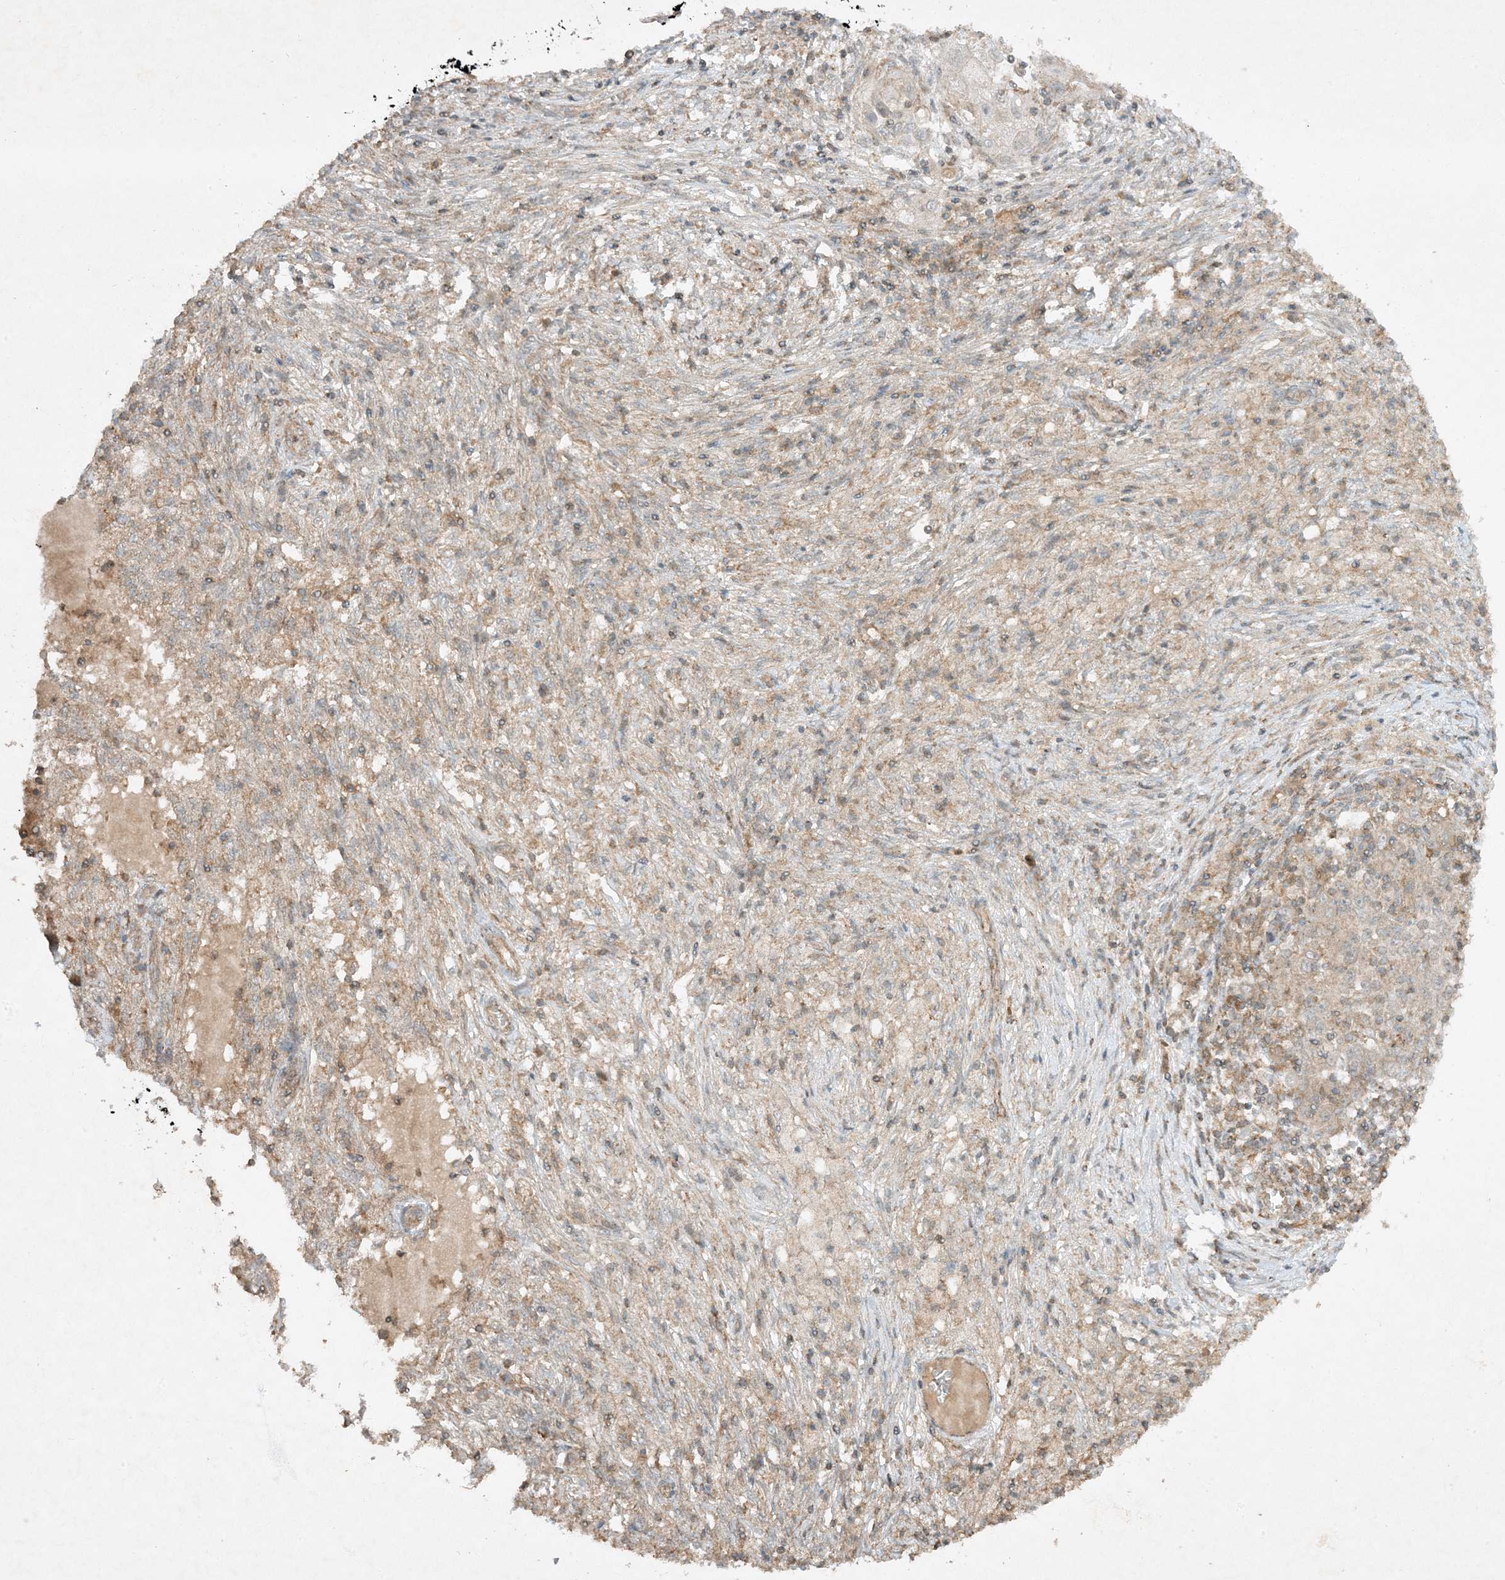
{"staining": {"intensity": "negative", "quantity": "none", "location": "none"}, "tissue": "ovarian cancer", "cell_type": "Tumor cells", "image_type": "cancer", "snomed": [{"axis": "morphology", "description": "Carcinoma, endometroid"}, {"axis": "topography", "description": "Ovary"}], "caption": "Immunohistochemistry (IHC) histopathology image of ovarian cancer stained for a protein (brown), which demonstrates no positivity in tumor cells.", "gene": "XRN1", "patient": {"sex": "female", "age": 42}}